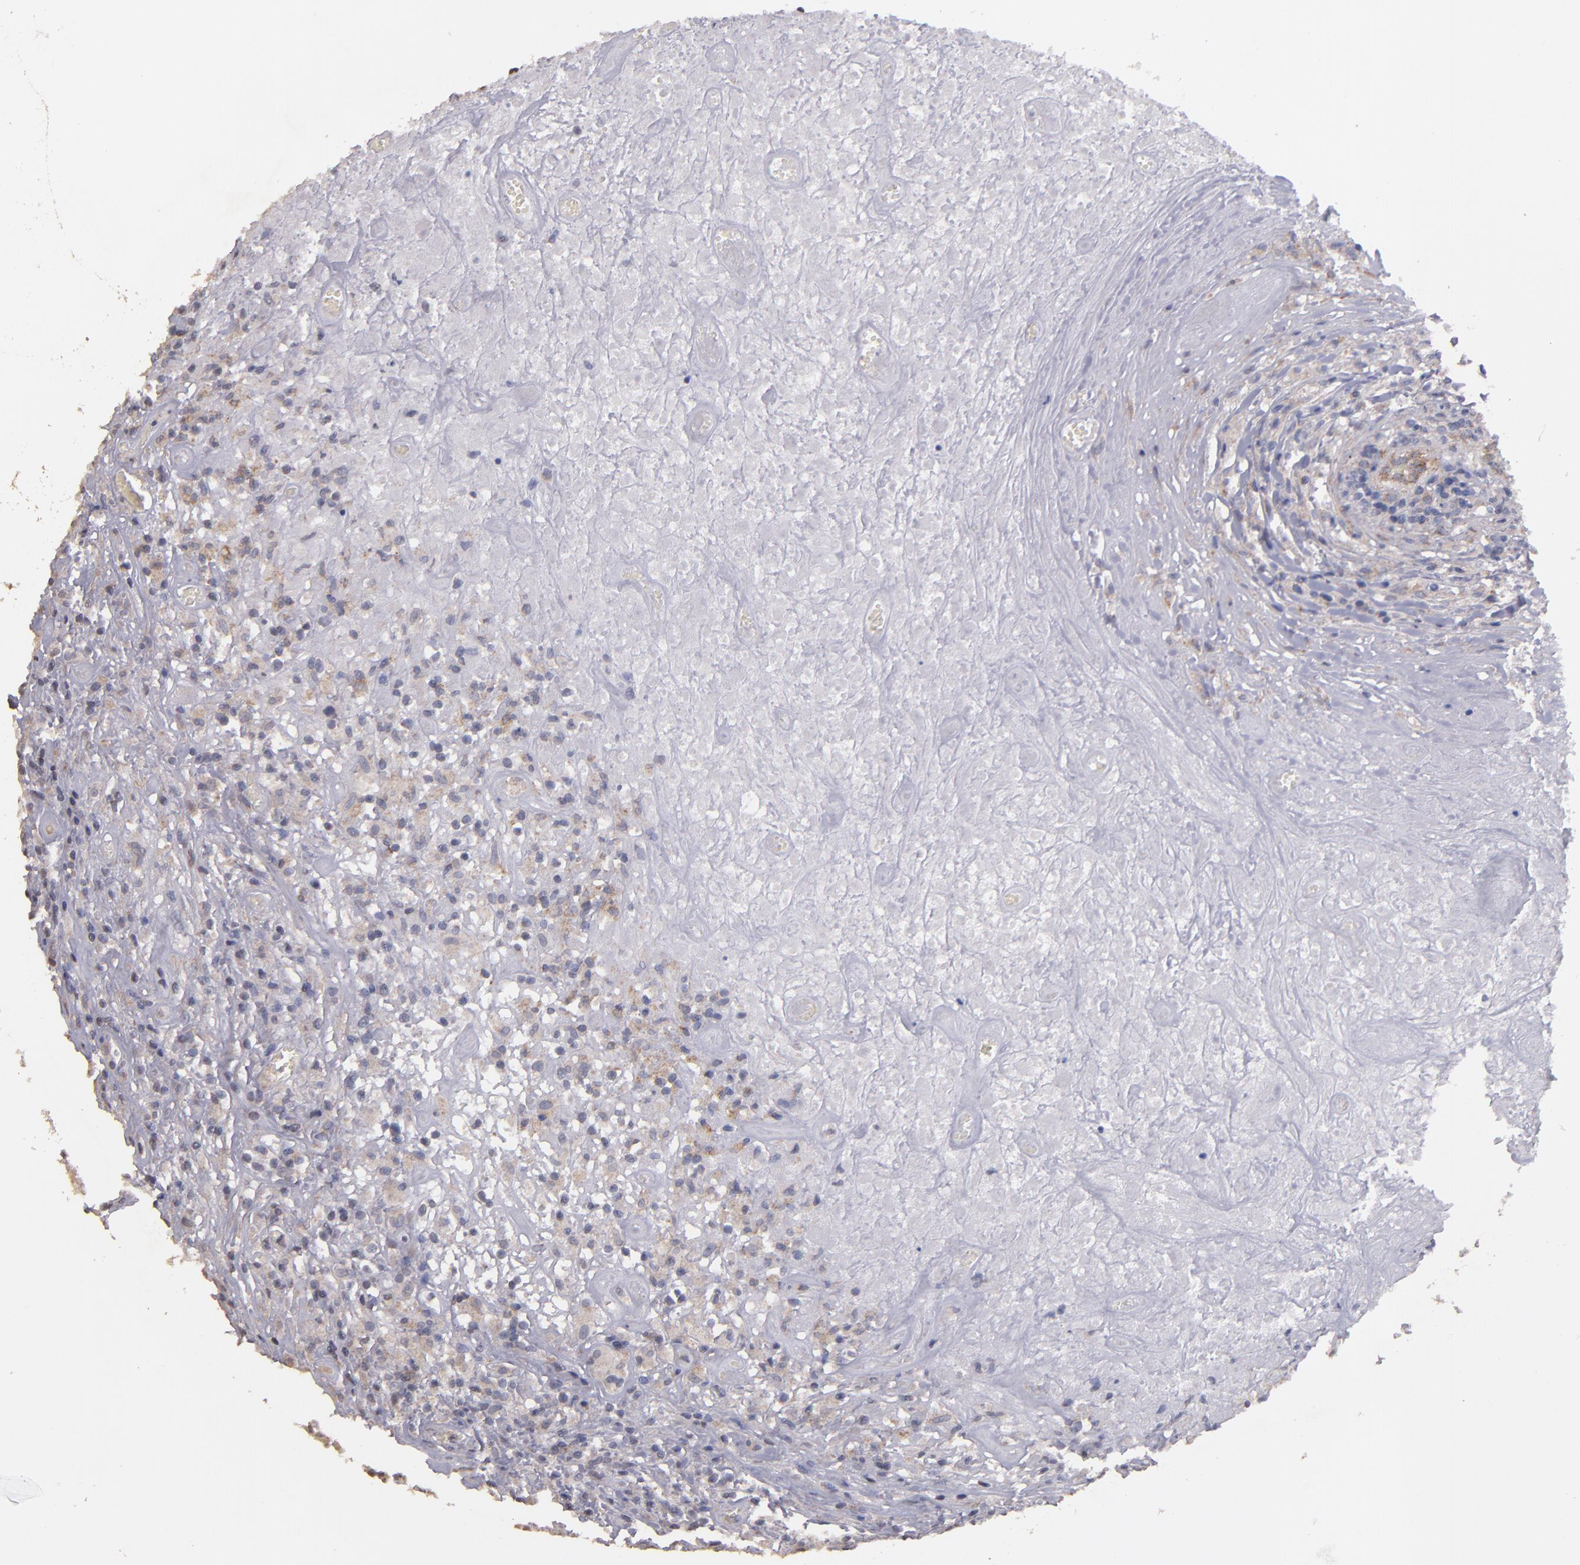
{"staining": {"intensity": "moderate", "quantity": "25%-75%", "location": "cytoplasmic/membranous"}, "tissue": "lymphoma", "cell_type": "Tumor cells", "image_type": "cancer", "snomed": [{"axis": "morphology", "description": "Hodgkin's disease, NOS"}, {"axis": "topography", "description": "Lymph node"}], "caption": "Brown immunohistochemical staining in human Hodgkin's disease reveals moderate cytoplasmic/membranous staining in about 25%-75% of tumor cells.", "gene": "CLTA", "patient": {"sex": "male", "age": 46}}